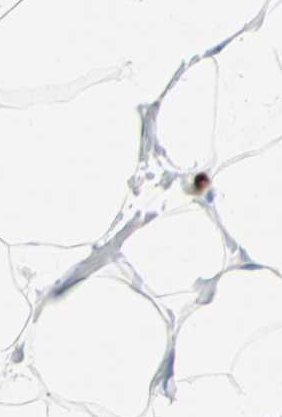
{"staining": {"intensity": "moderate", "quantity": "<25%", "location": "nuclear"}, "tissue": "adipose tissue", "cell_type": "Adipocytes", "image_type": "normal", "snomed": [{"axis": "morphology", "description": "Normal tissue, NOS"}, {"axis": "topography", "description": "Breast"}, {"axis": "topography", "description": "Adipose tissue"}], "caption": "Immunohistochemistry of unremarkable human adipose tissue shows low levels of moderate nuclear positivity in about <25% of adipocytes. The protein is shown in brown color, while the nuclei are stained blue.", "gene": "IL33", "patient": {"sex": "female", "age": 25}}